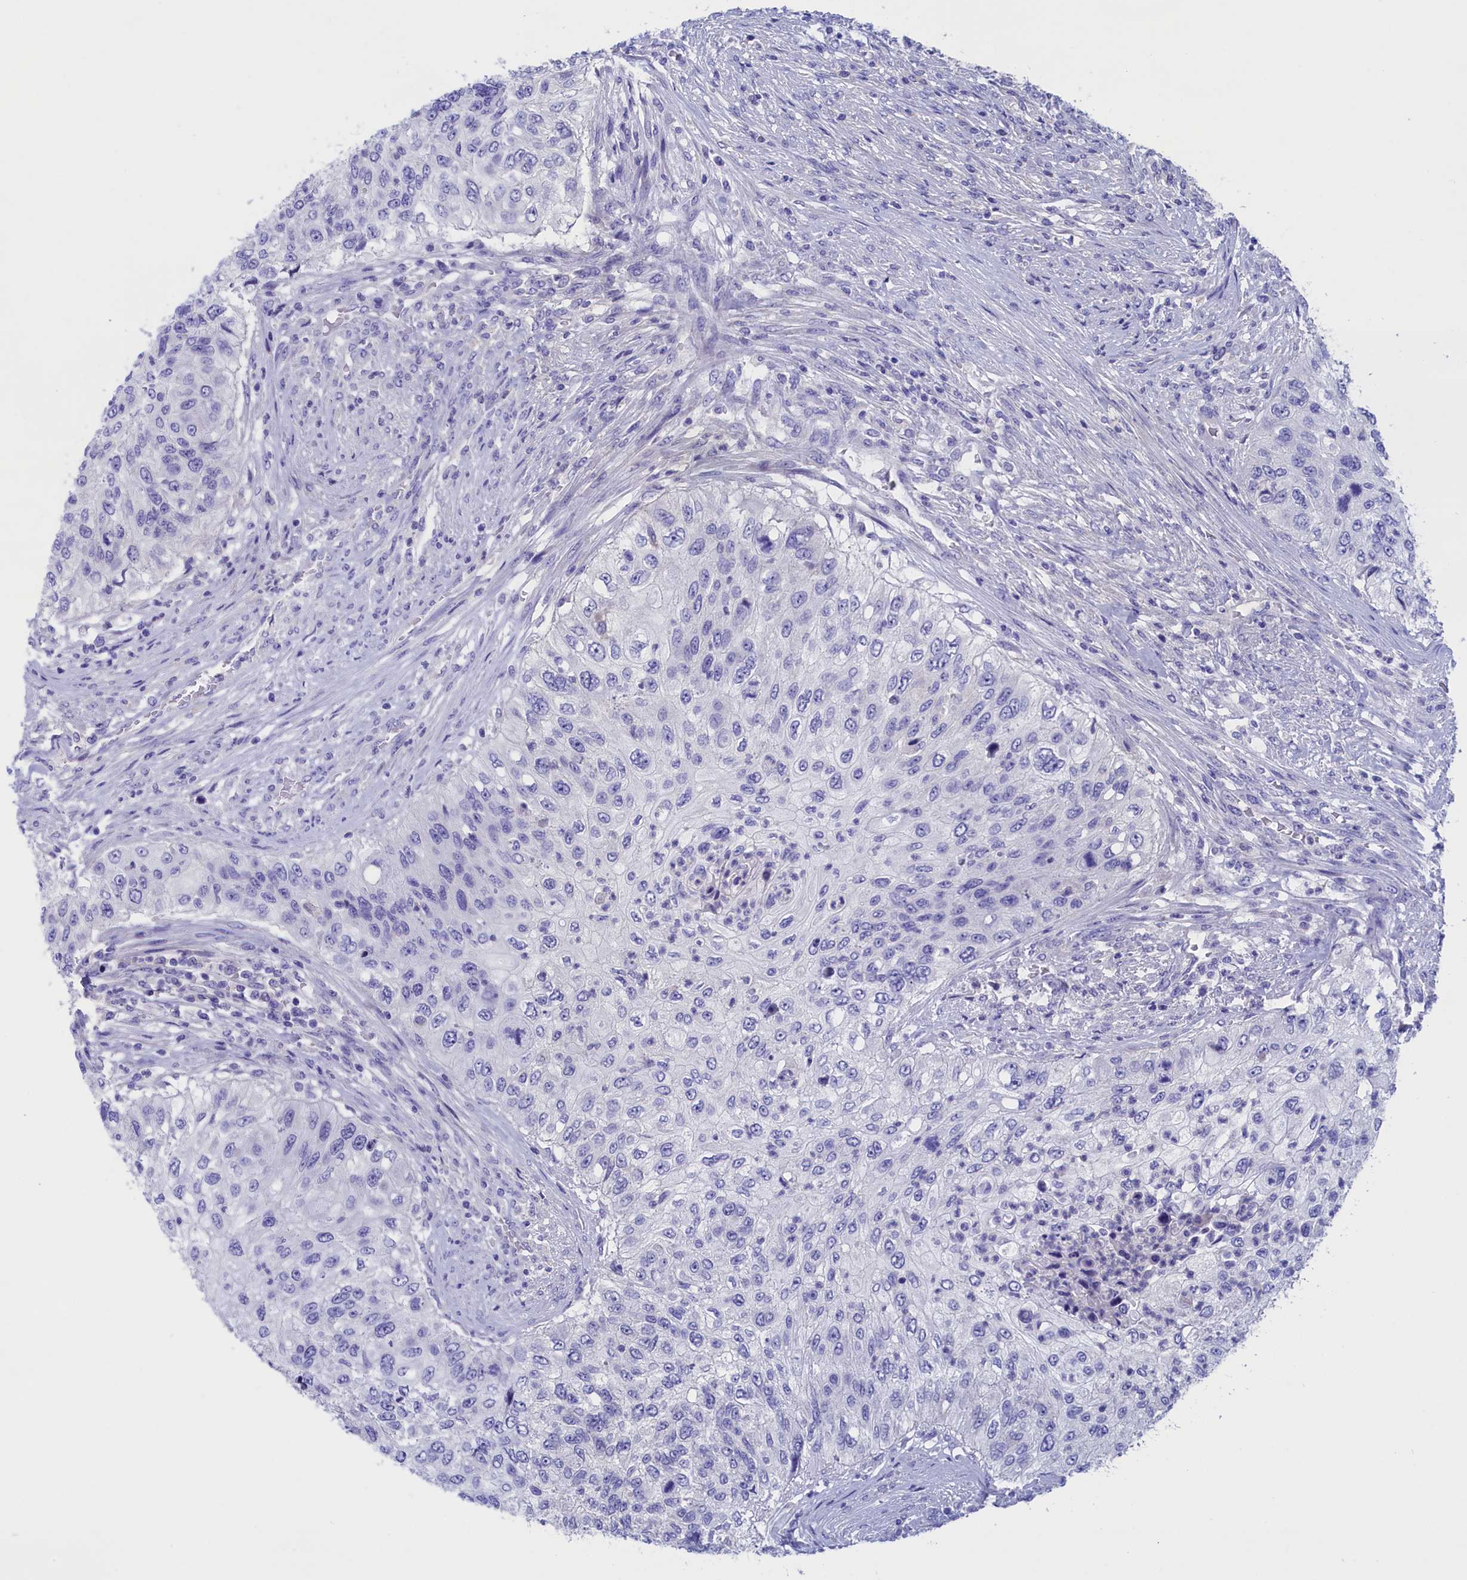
{"staining": {"intensity": "negative", "quantity": "none", "location": "none"}, "tissue": "urothelial cancer", "cell_type": "Tumor cells", "image_type": "cancer", "snomed": [{"axis": "morphology", "description": "Urothelial carcinoma, High grade"}, {"axis": "topography", "description": "Urinary bladder"}], "caption": "DAB (3,3'-diaminobenzidine) immunohistochemical staining of human high-grade urothelial carcinoma reveals no significant positivity in tumor cells.", "gene": "VPS35L", "patient": {"sex": "female", "age": 60}}